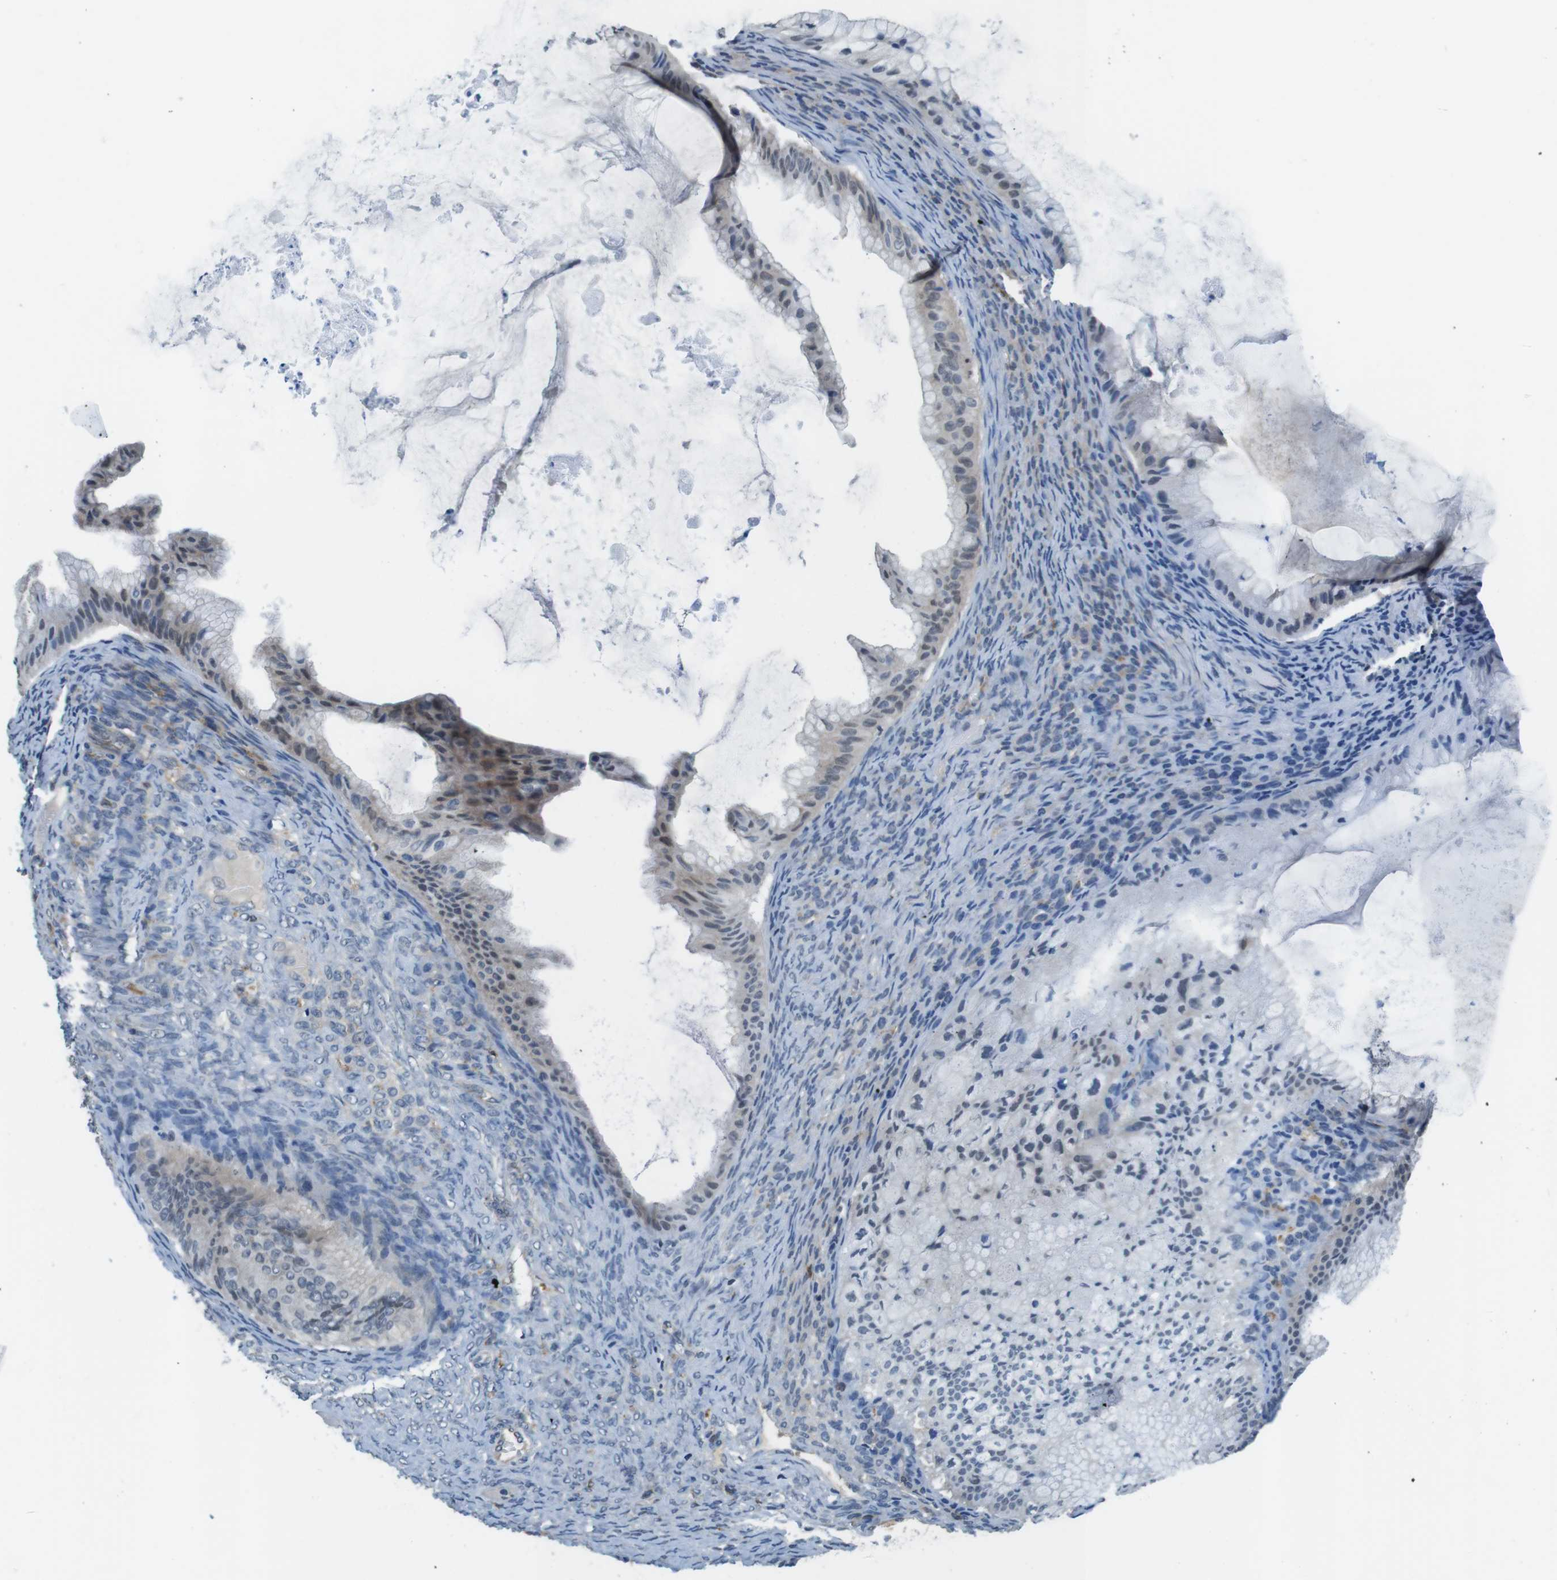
{"staining": {"intensity": "negative", "quantity": "none", "location": "none"}, "tissue": "ovarian cancer", "cell_type": "Tumor cells", "image_type": "cancer", "snomed": [{"axis": "morphology", "description": "Cystadenocarcinoma, mucinous, NOS"}, {"axis": "topography", "description": "Ovary"}], "caption": "Tumor cells show no significant positivity in ovarian cancer (mucinous cystadenocarcinoma). (DAB (3,3'-diaminobenzidine) immunohistochemistry visualized using brightfield microscopy, high magnification).", "gene": "CD163L1", "patient": {"sex": "female", "age": 61}}